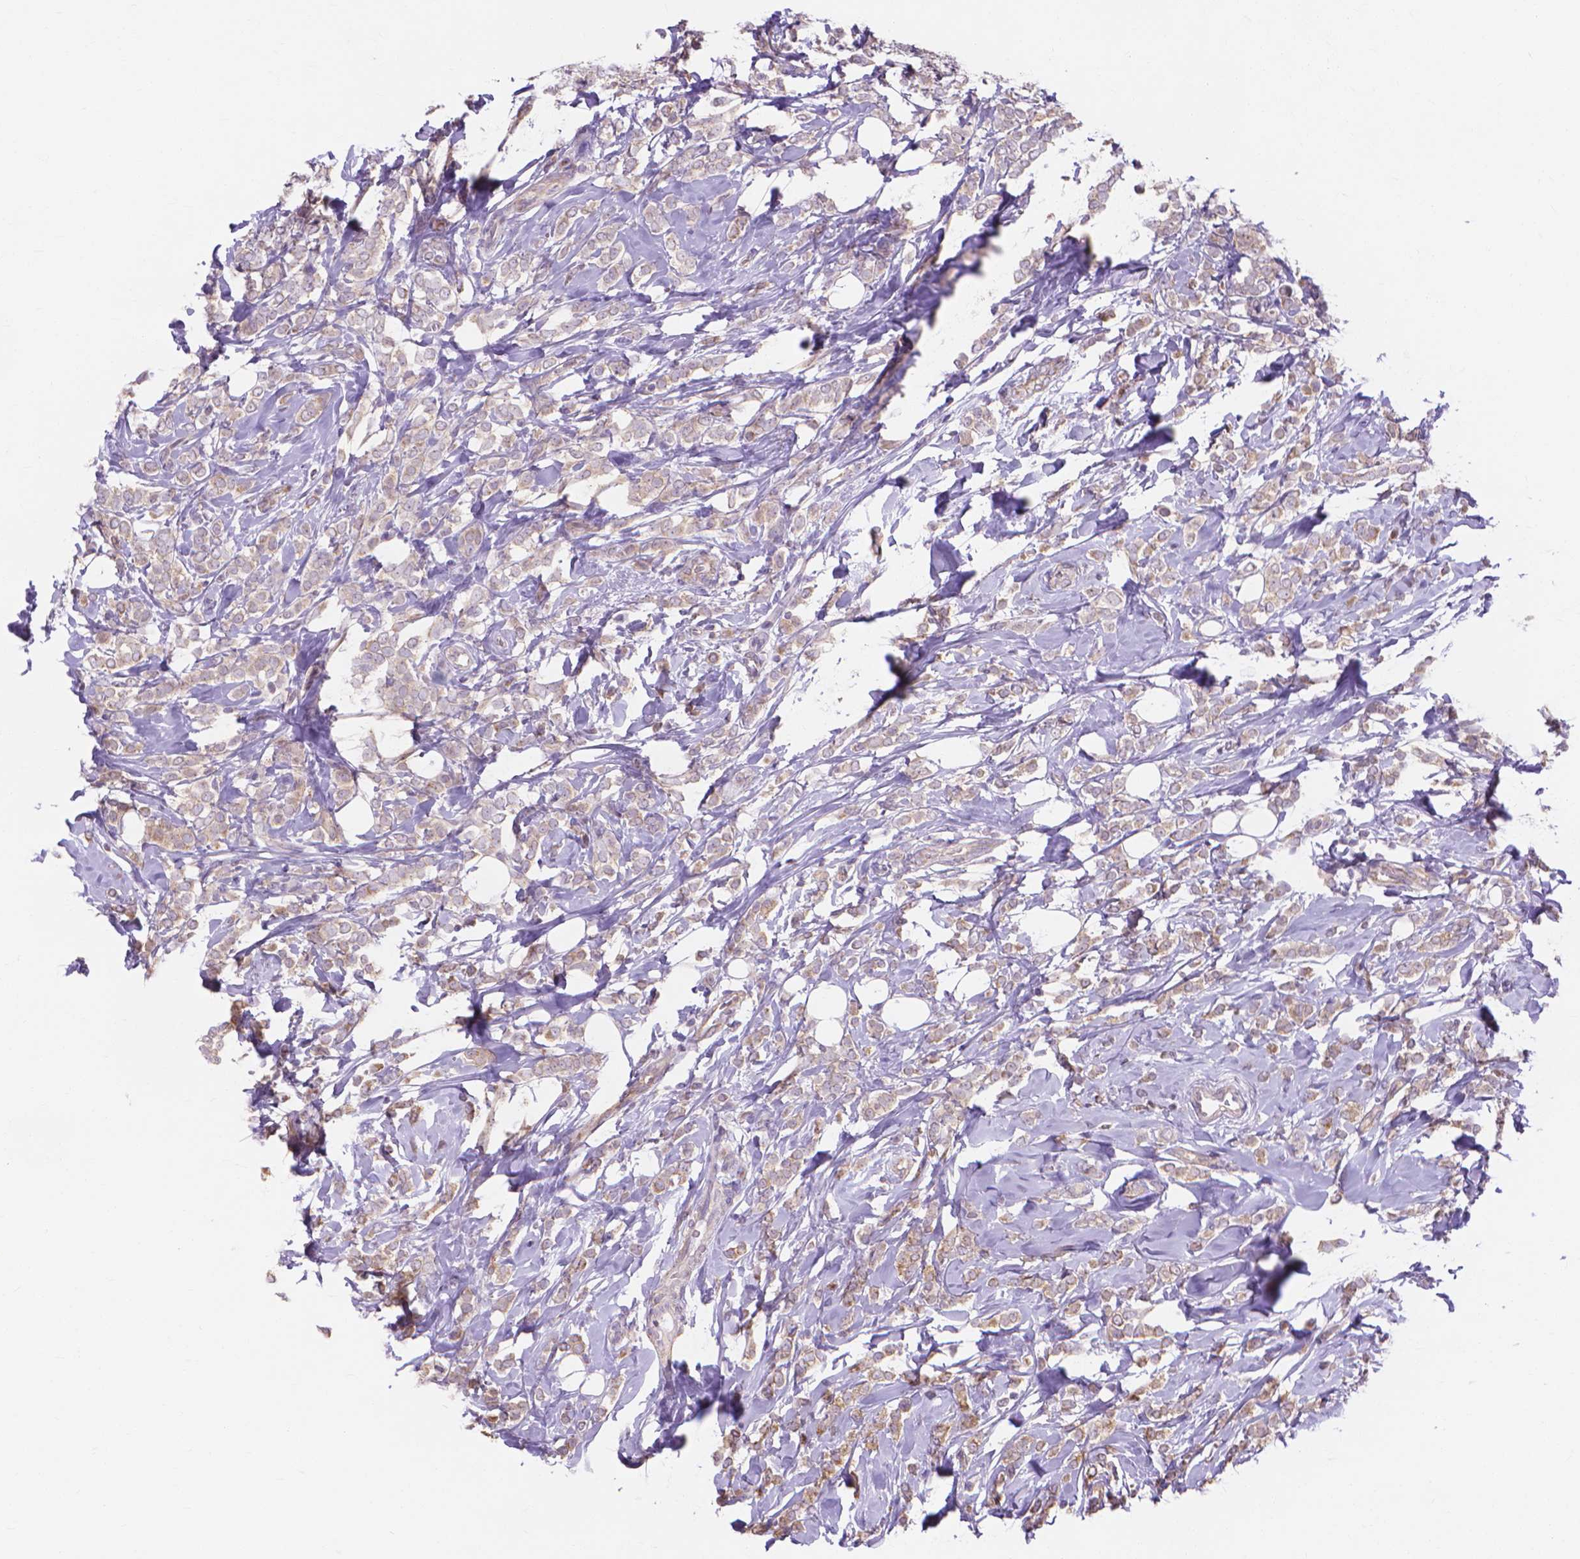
{"staining": {"intensity": "weak", "quantity": "<25%", "location": "cytoplasmic/membranous"}, "tissue": "breast cancer", "cell_type": "Tumor cells", "image_type": "cancer", "snomed": [{"axis": "morphology", "description": "Lobular carcinoma"}, {"axis": "topography", "description": "Breast"}], "caption": "Tumor cells show no significant protein positivity in breast cancer (lobular carcinoma). Nuclei are stained in blue.", "gene": "PRDM13", "patient": {"sex": "female", "age": 49}}